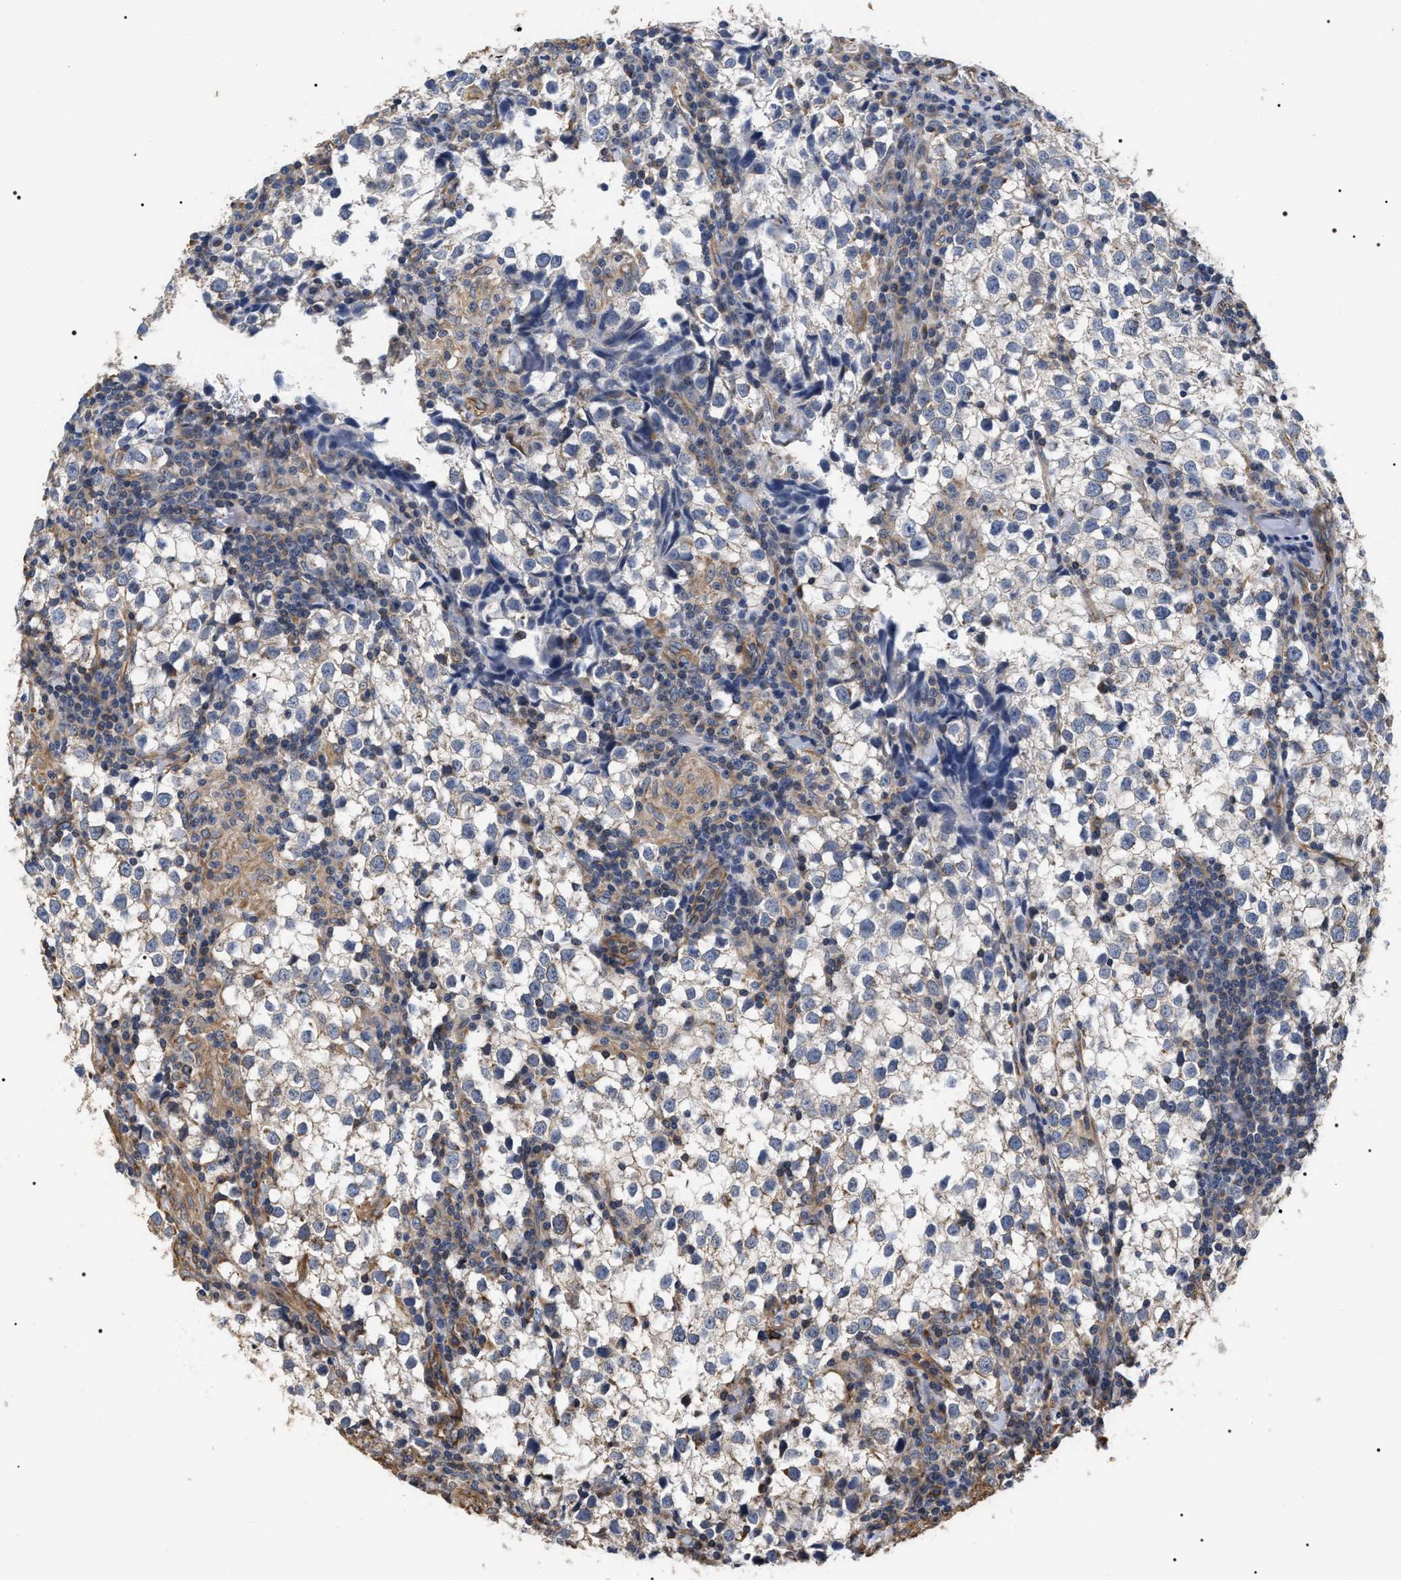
{"staining": {"intensity": "negative", "quantity": "none", "location": "none"}, "tissue": "testis cancer", "cell_type": "Tumor cells", "image_type": "cancer", "snomed": [{"axis": "morphology", "description": "Seminoma, NOS"}, {"axis": "morphology", "description": "Carcinoma, Embryonal, NOS"}, {"axis": "topography", "description": "Testis"}], "caption": "Testis cancer was stained to show a protein in brown. There is no significant expression in tumor cells.", "gene": "TSPAN33", "patient": {"sex": "male", "age": 36}}